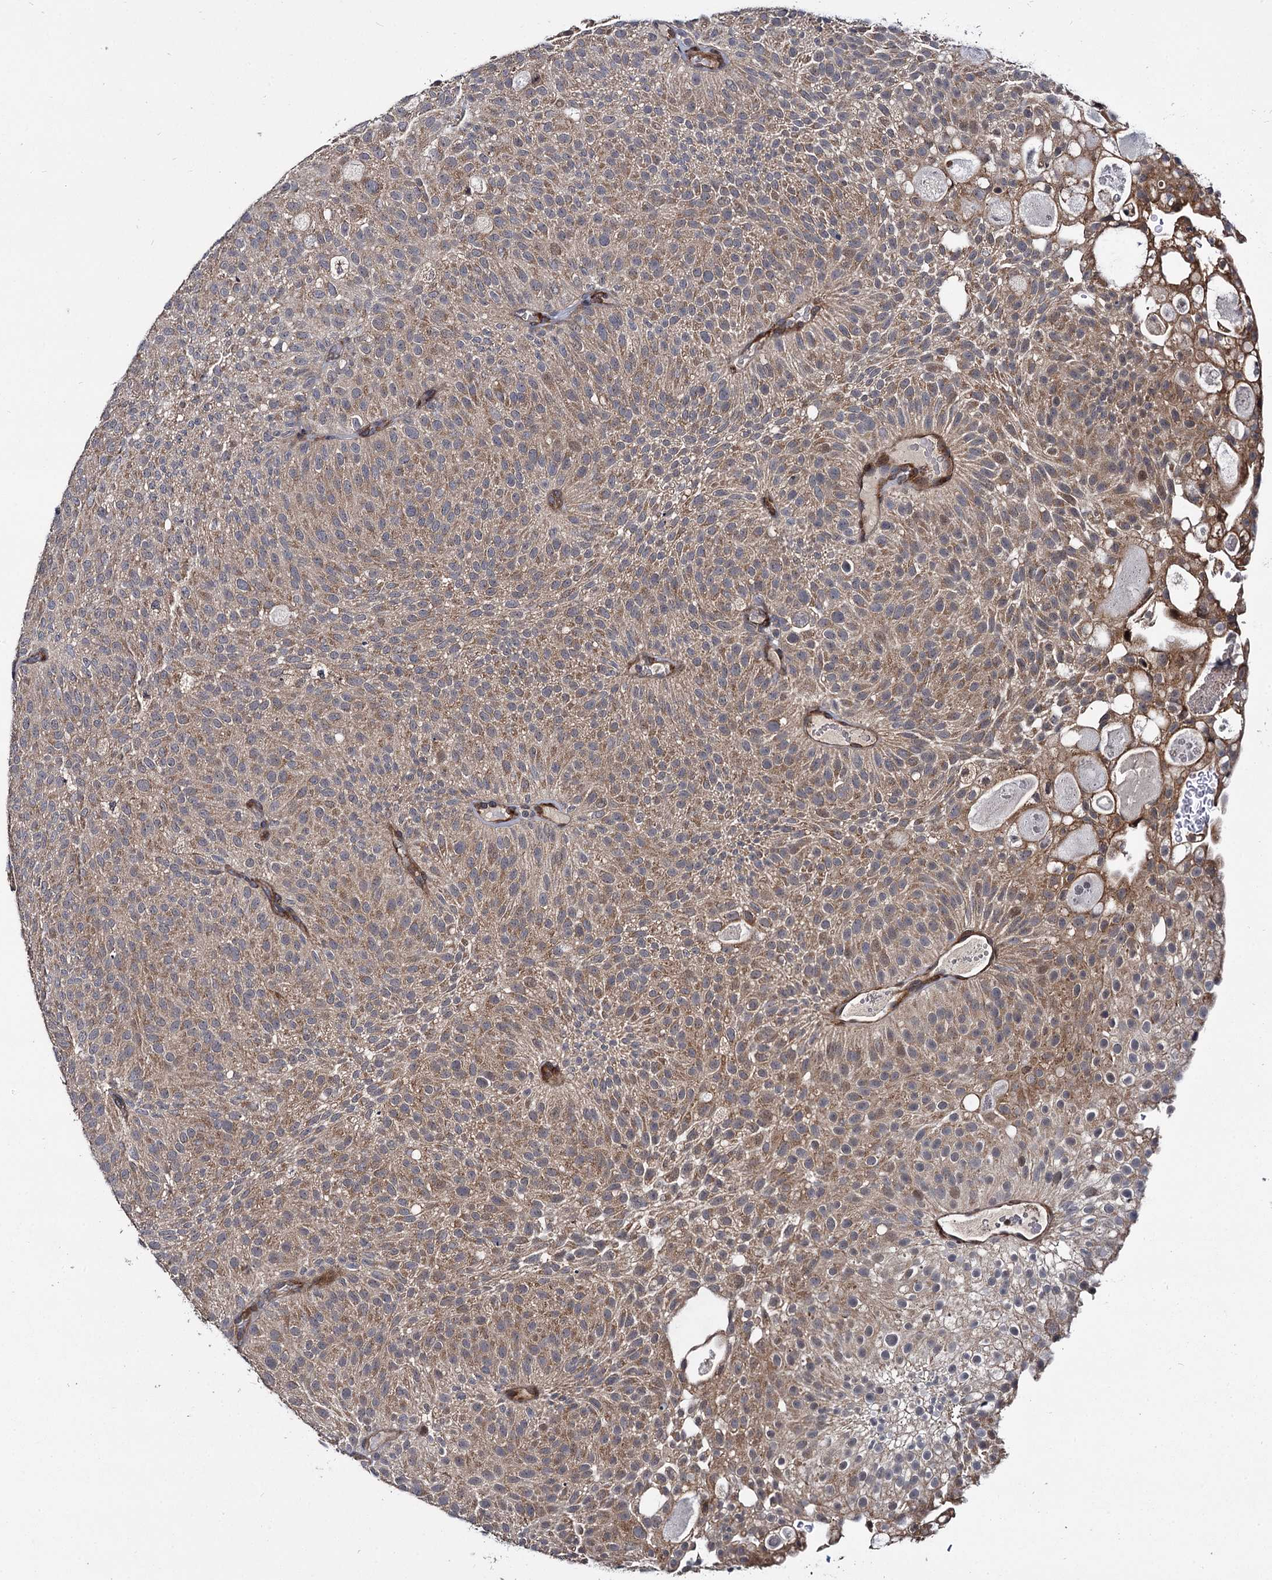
{"staining": {"intensity": "moderate", "quantity": ">75%", "location": "cytoplasmic/membranous"}, "tissue": "urothelial cancer", "cell_type": "Tumor cells", "image_type": "cancer", "snomed": [{"axis": "morphology", "description": "Urothelial carcinoma, Low grade"}, {"axis": "topography", "description": "Urinary bladder"}], "caption": "Low-grade urothelial carcinoma stained for a protein exhibits moderate cytoplasmic/membranous positivity in tumor cells. (Stains: DAB (3,3'-diaminobenzidine) in brown, nuclei in blue, Microscopy: brightfield microscopy at high magnification).", "gene": "ARHGAP42", "patient": {"sex": "male", "age": 78}}